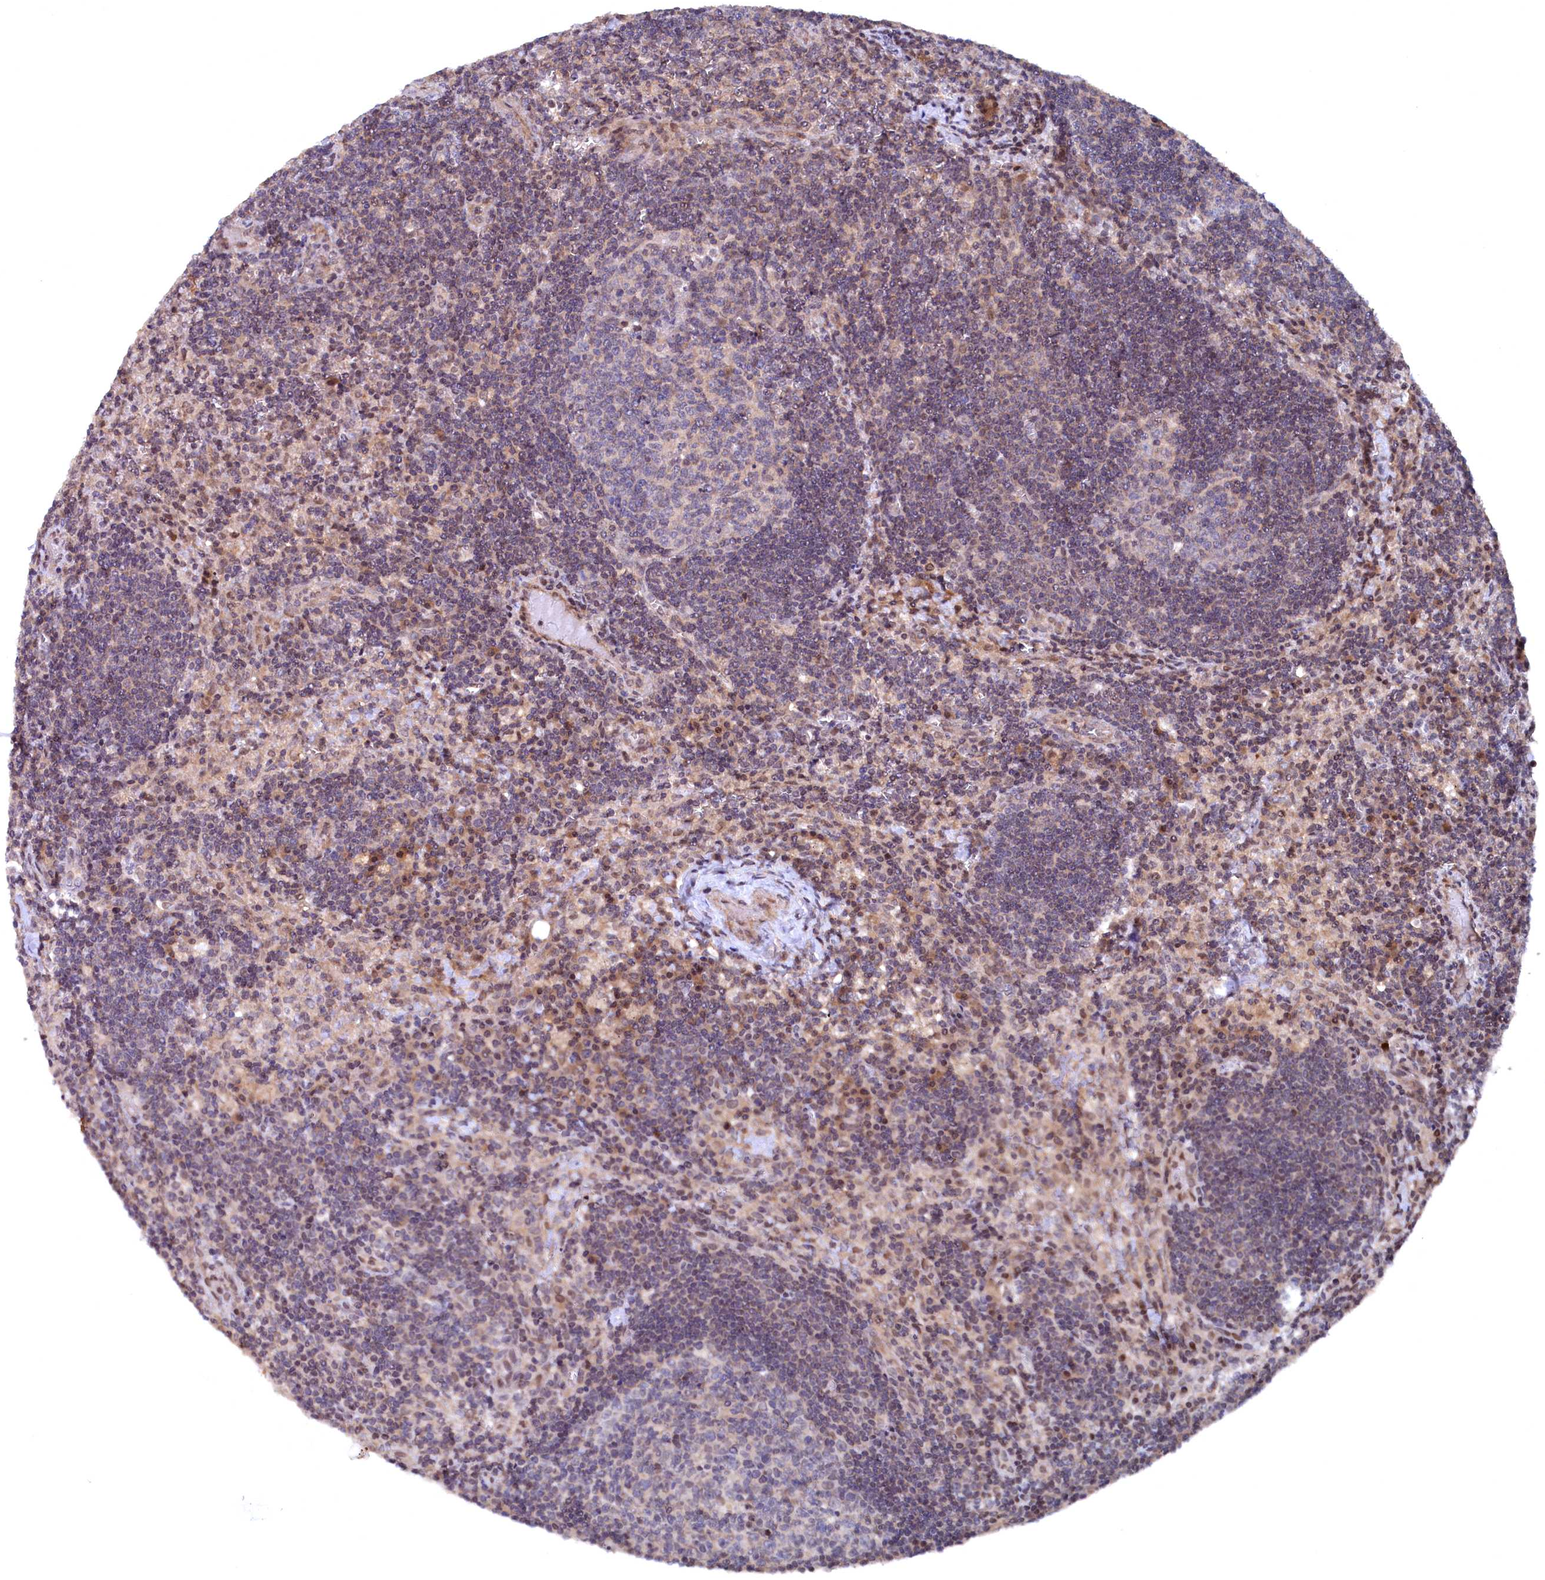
{"staining": {"intensity": "weak", "quantity": "<25%", "location": "nuclear"}, "tissue": "lymph node", "cell_type": "Germinal center cells", "image_type": "normal", "snomed": [{"axis": "morphology", "description": "Normal tissue, NOS"}, {"axis": "topography", "description": "Lymph node"}], "caption": "Immunohistochemistry image of unremarkable lymph node: human lymph node stained with DAB (3,3'-diaminobenzidine) demonstrates no significant protein expression in germinal center cells. (Brightfield microscopy of DAB IHC at high magnification).", "gene": "TMC5", "patient": {"sex": "male", "age": 58}}